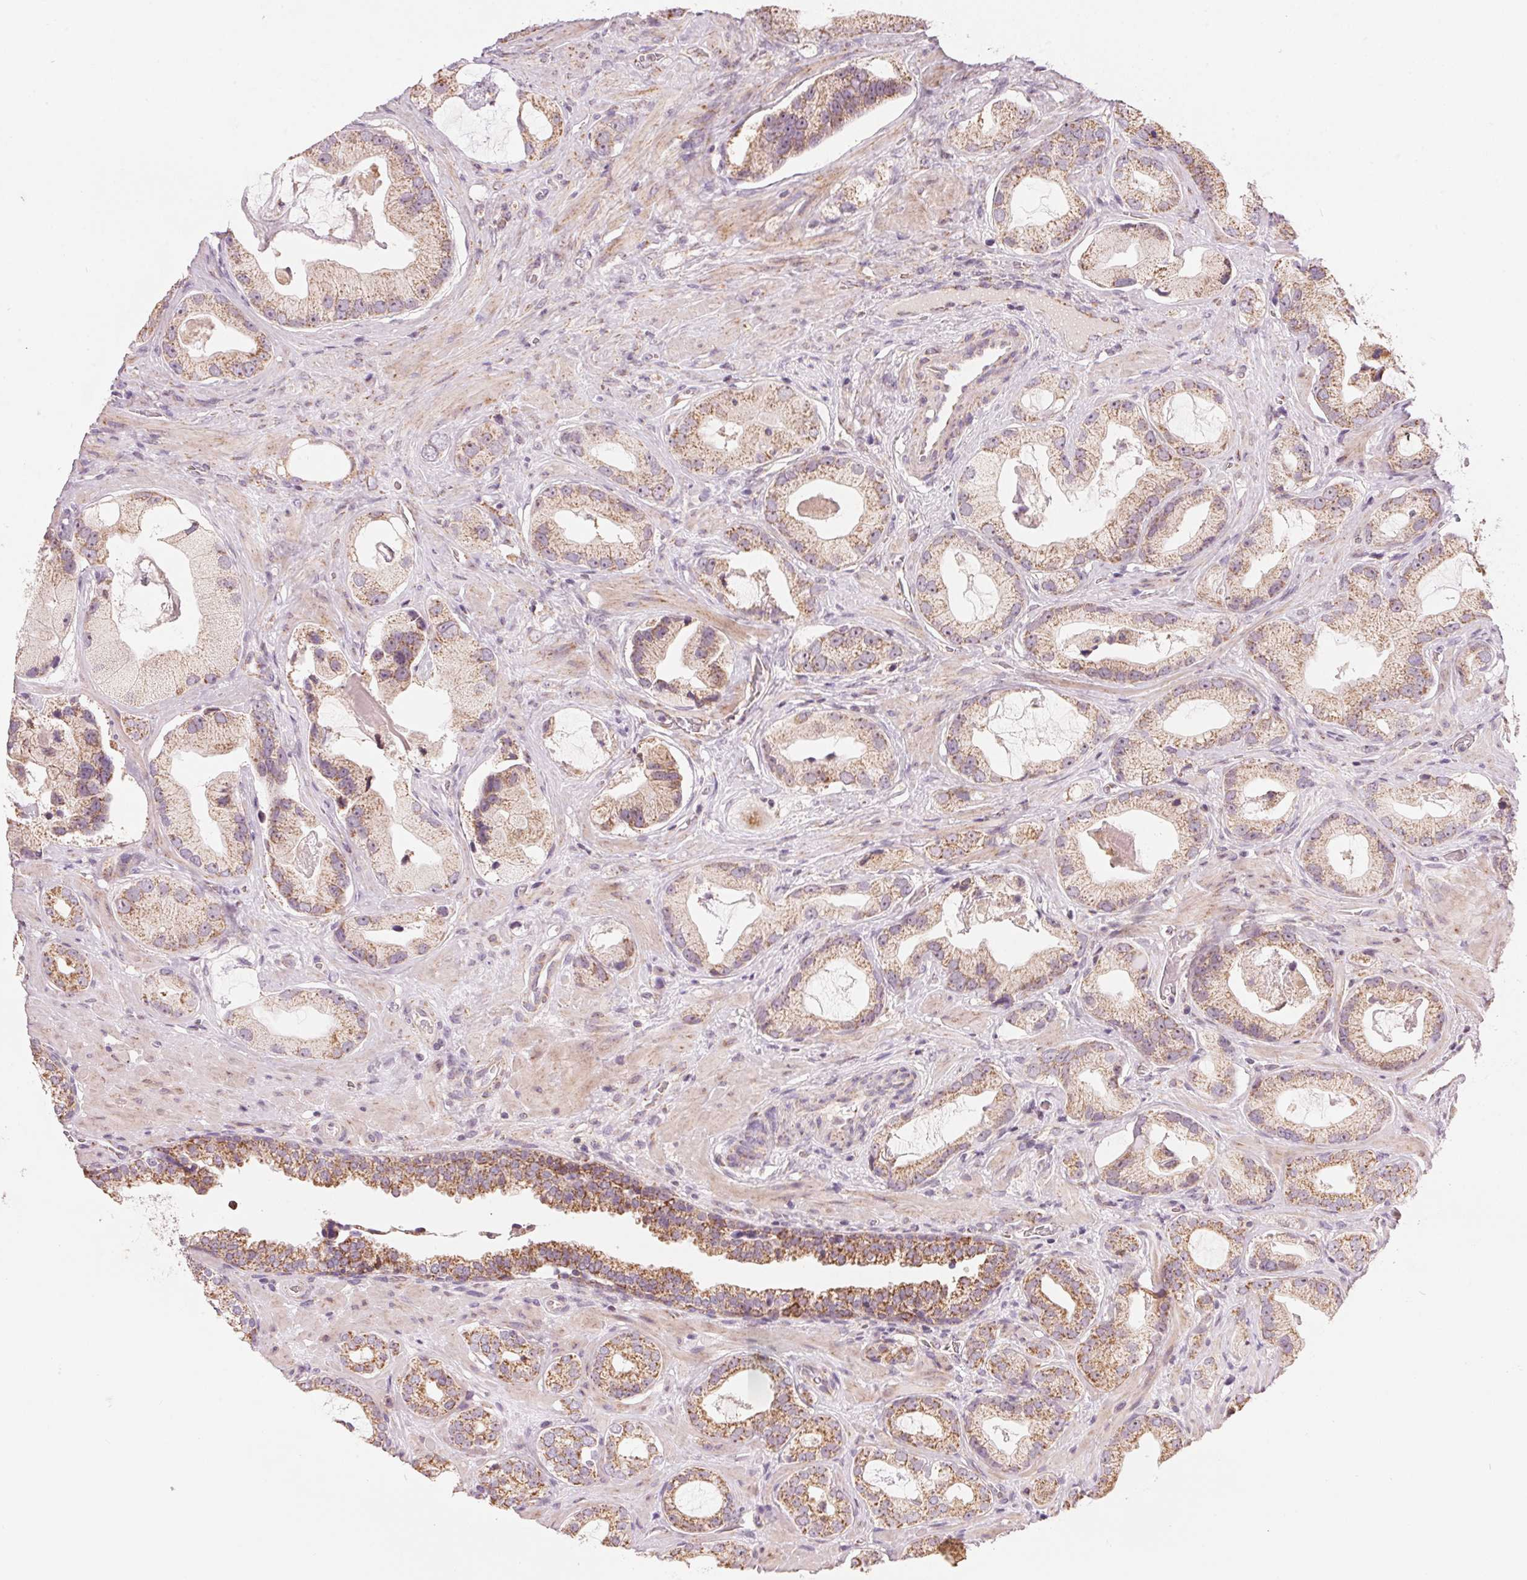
{"staining": {"intensity": "moderate", "quantity": ">75%", "location": "cytoplasmic/membranous"}, "tissue": "prostate cancer", "cell_type": "Tumor cells", "image_type": "cancer", "snomed": [{"axis": "morphology", "description": "Adenocarcinoma, Low grade"}, {"axis": "topography", "description": "Prostate"}], "caption": "IHC histopathology image of neoplastic tissue: human prostate adenocarcinoma (low-grade) stained using immunohistochemistry exhibits medium levels of moderate protein expression localized specifically in the cytoplasmic/membranous of tumor cells, appearing as a cytoplasmic/membranous brown color.", "gene": "COQ7", "patient": {"sex": "male", "age": 62}}